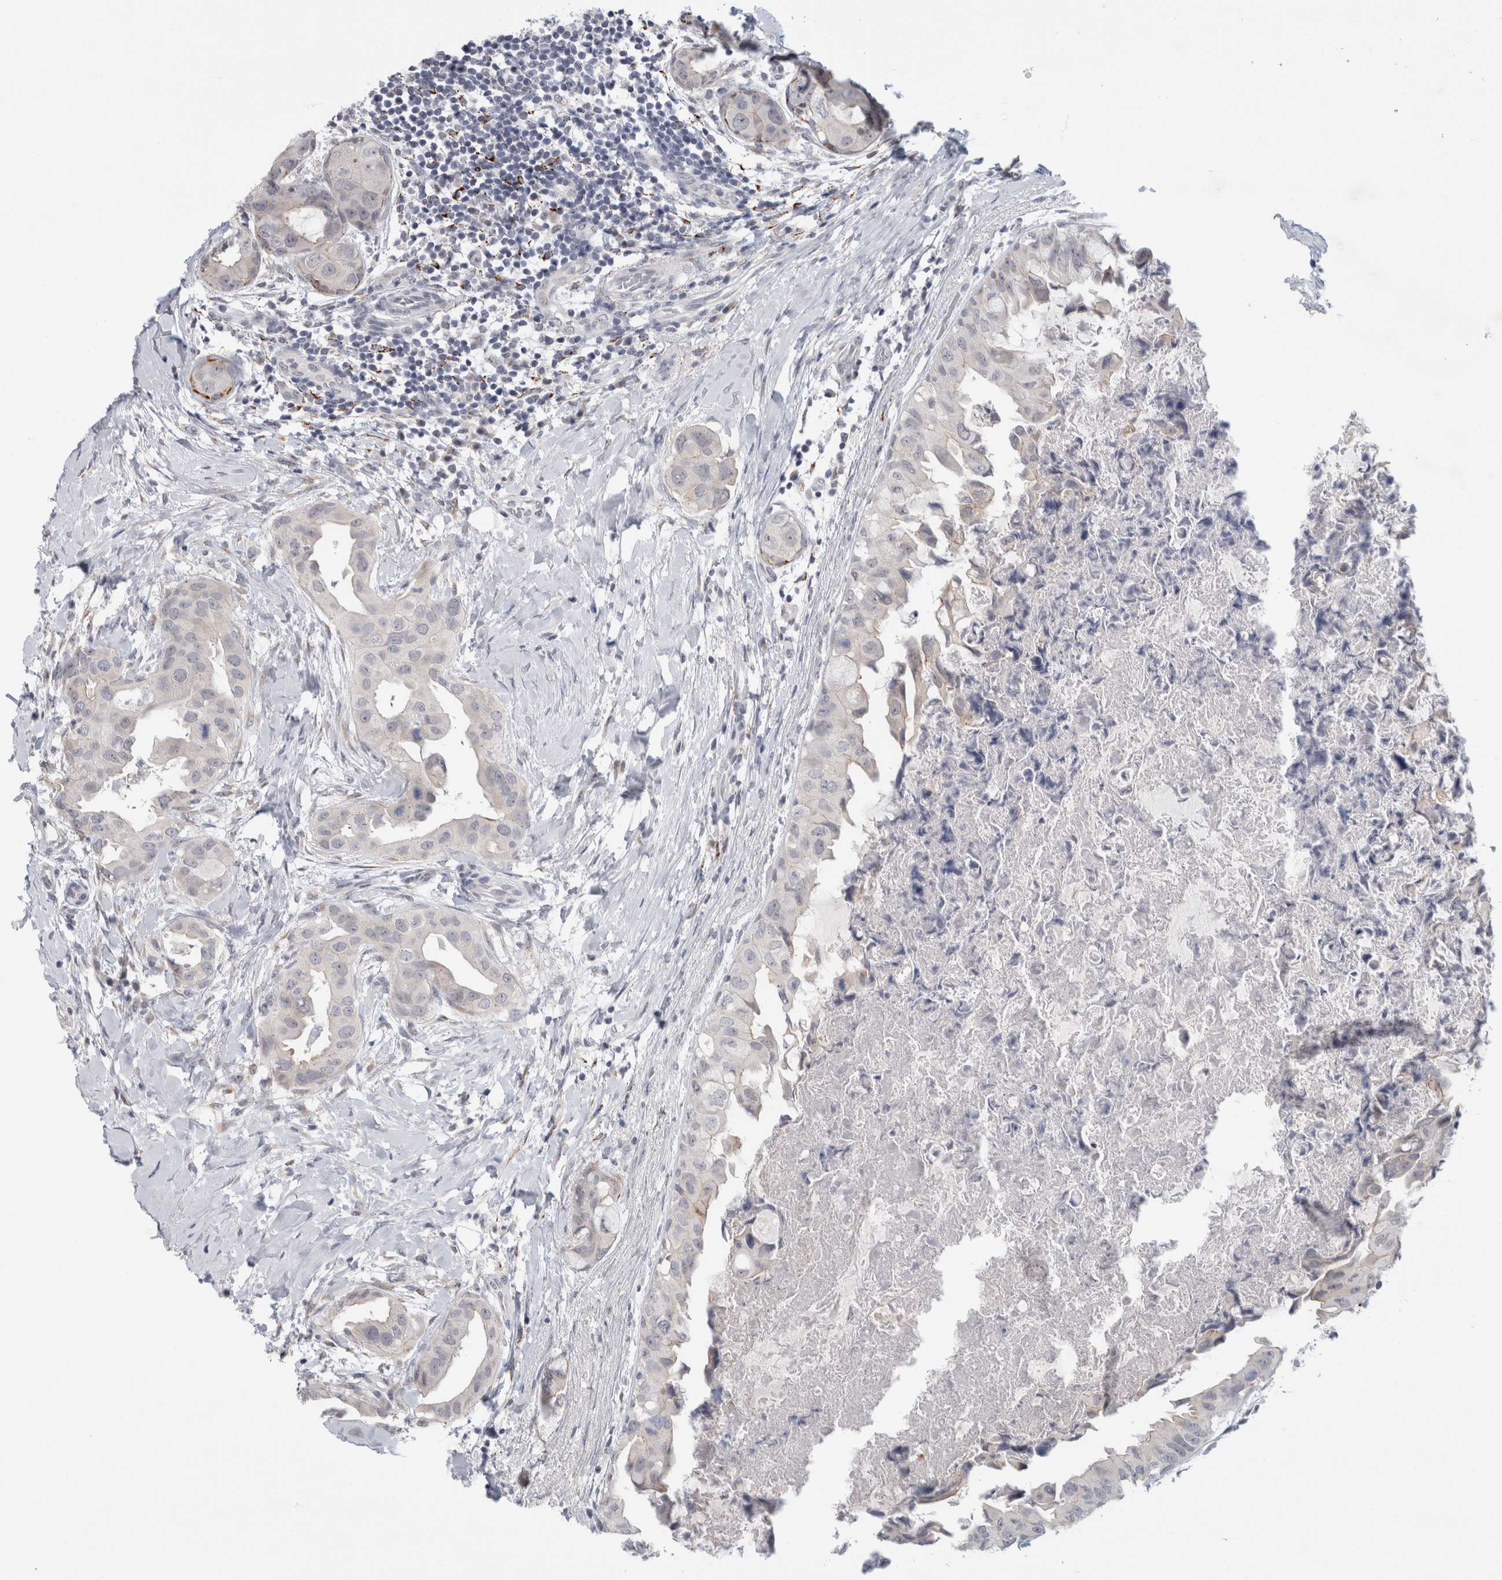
{"staining": {"intensity": "negative", "quantity": "none", "location": "none"}, "tissue": "breast cancer", "cell_type": "Tumor cells", "image_type": "cancer", "snomed": [{"axis": "morphology", "description": "Duct carcinoma"}, {"axis": "topography", "description": "Breast"}], "caption": "This is a micrograph of immunohistochemistry (IHC) staining of breast cancer (intraductal carcinoma), which shows no expression in tumor cells.", "gene": "NIPA1", "patient": {"sex": "female", "age": 40}}